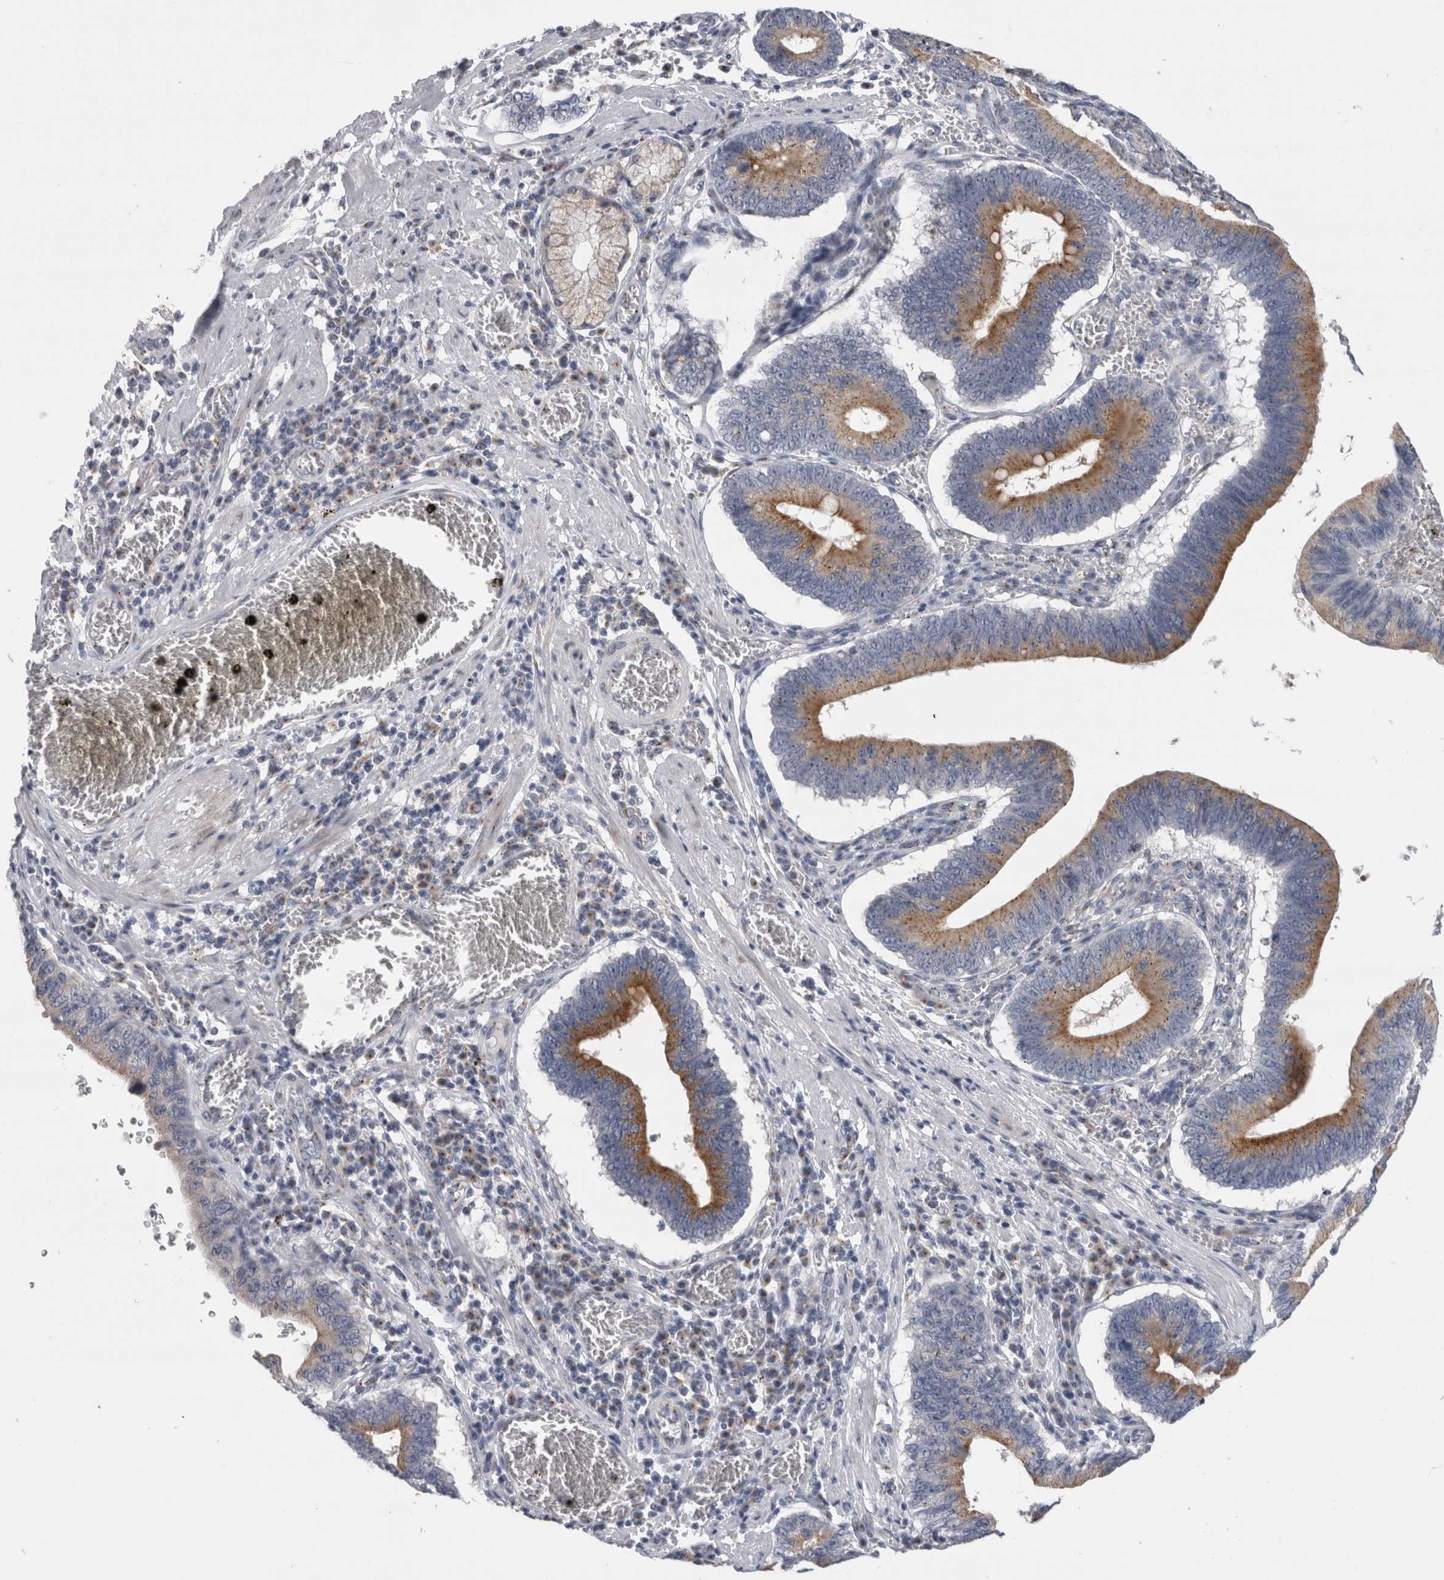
{"staining": {"intensity": "moderate", "quantity": ">75%", "location": "cytoplasmic/membranous"}, "tissue": "stomach cancer", "cell_type": "Tumor cells", "image_type": "cancer", "snomed": [{"axis": "morphology", "description": "Adenocarcinoma, NOS"}, {"axis": "topography", "description": "Stomach"}, {"axis": "topography", "description": "Gastric cardia"}], "caption": "A photomicrograph showing moderate cytoplasmic/membranous expression in about >75% of tumor cells in stomach cancer (adenocarcinoma), as visualized by brown immunohistochemical staining.", "gene": "AKAP9", "patient": {"sex": "male", "age": 59}}